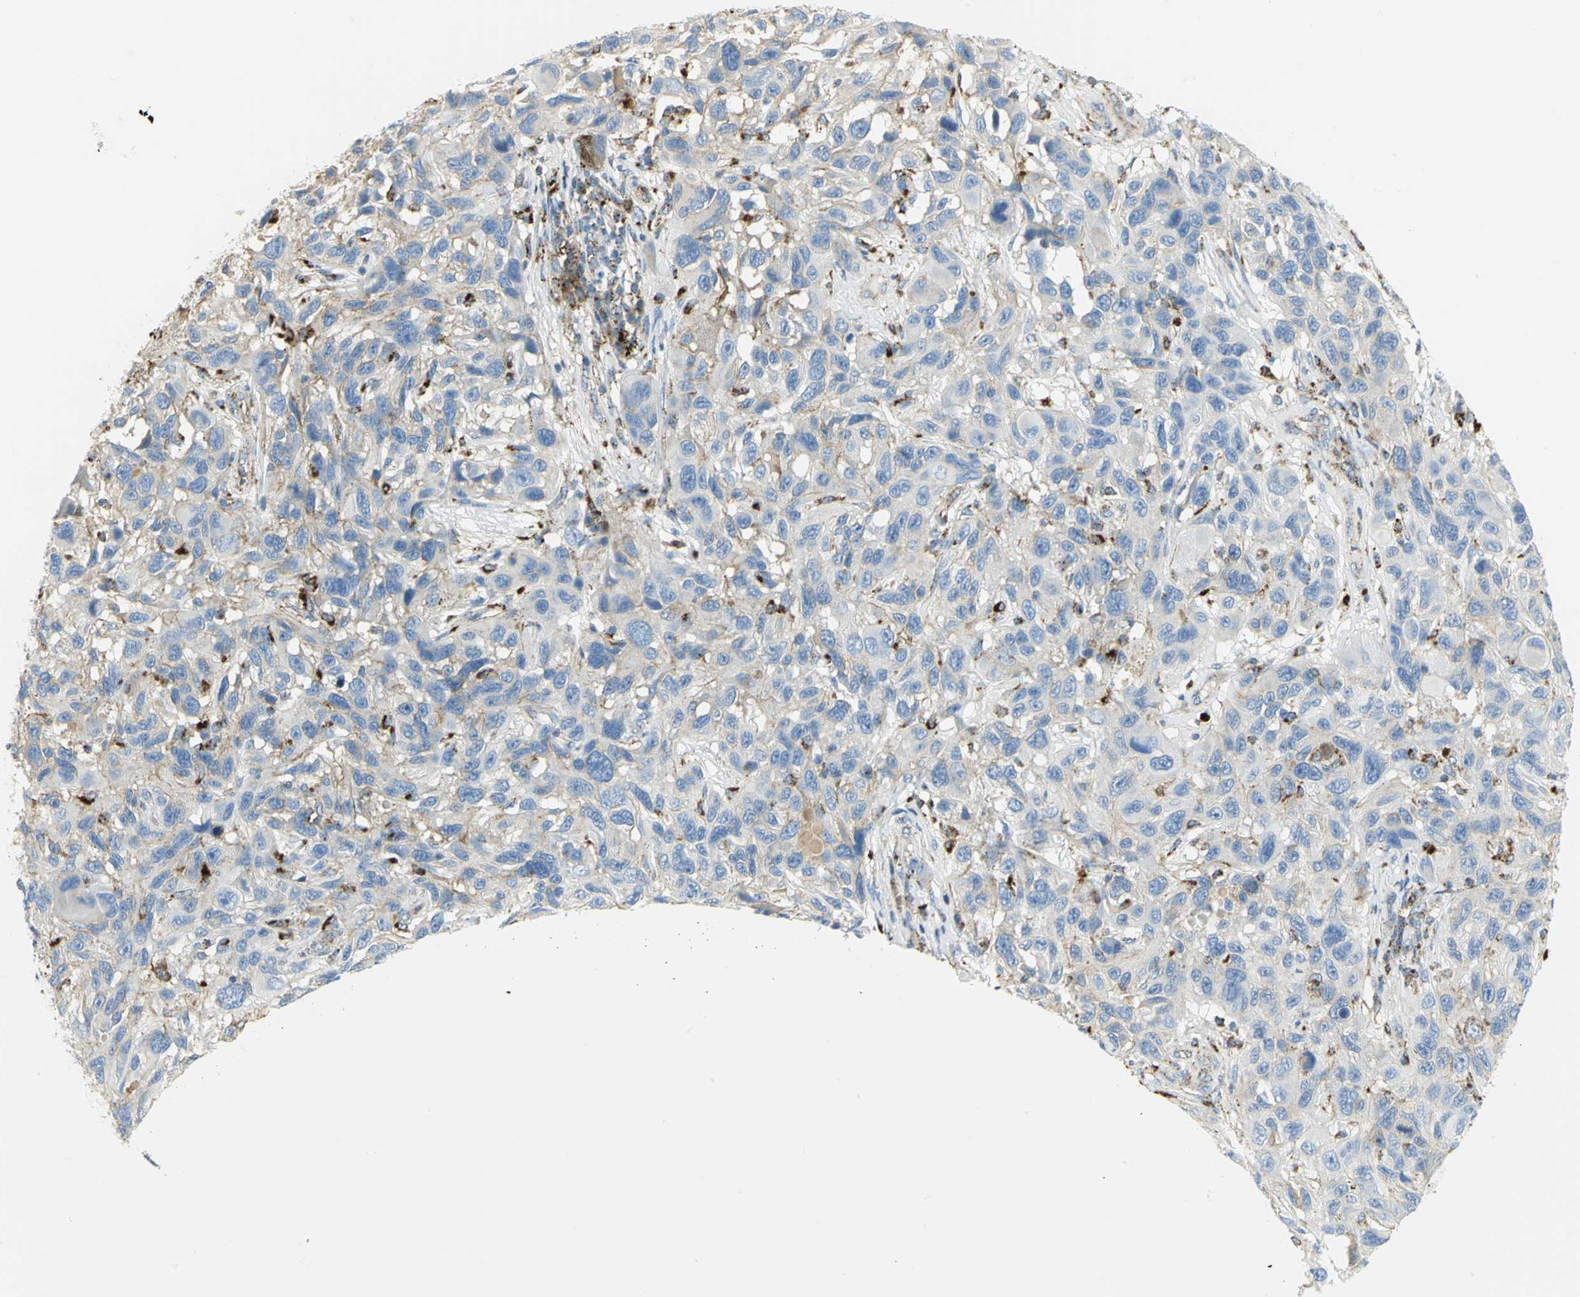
{"staining": {"intensity": "weak", "quantity": ">75%", "location": "cytoplasmic/membranous"}, "tissue": "melanoma", "cell_type": "Tumor cells", "image_type": "cancer", "snomed": [{"axis": "morphology", "description": "Malignant melanoma, NOS"}, {"axis": "topography", "description": "Skin"}], "caption": "Immunohistochemical staining of malignant melanoma exhibits low levels of weak cytoplasmic/membranous expression in approximately >75% of tumor cells.", "gene": "ARSA", "patient": {"sex": "male", "age": 53}}